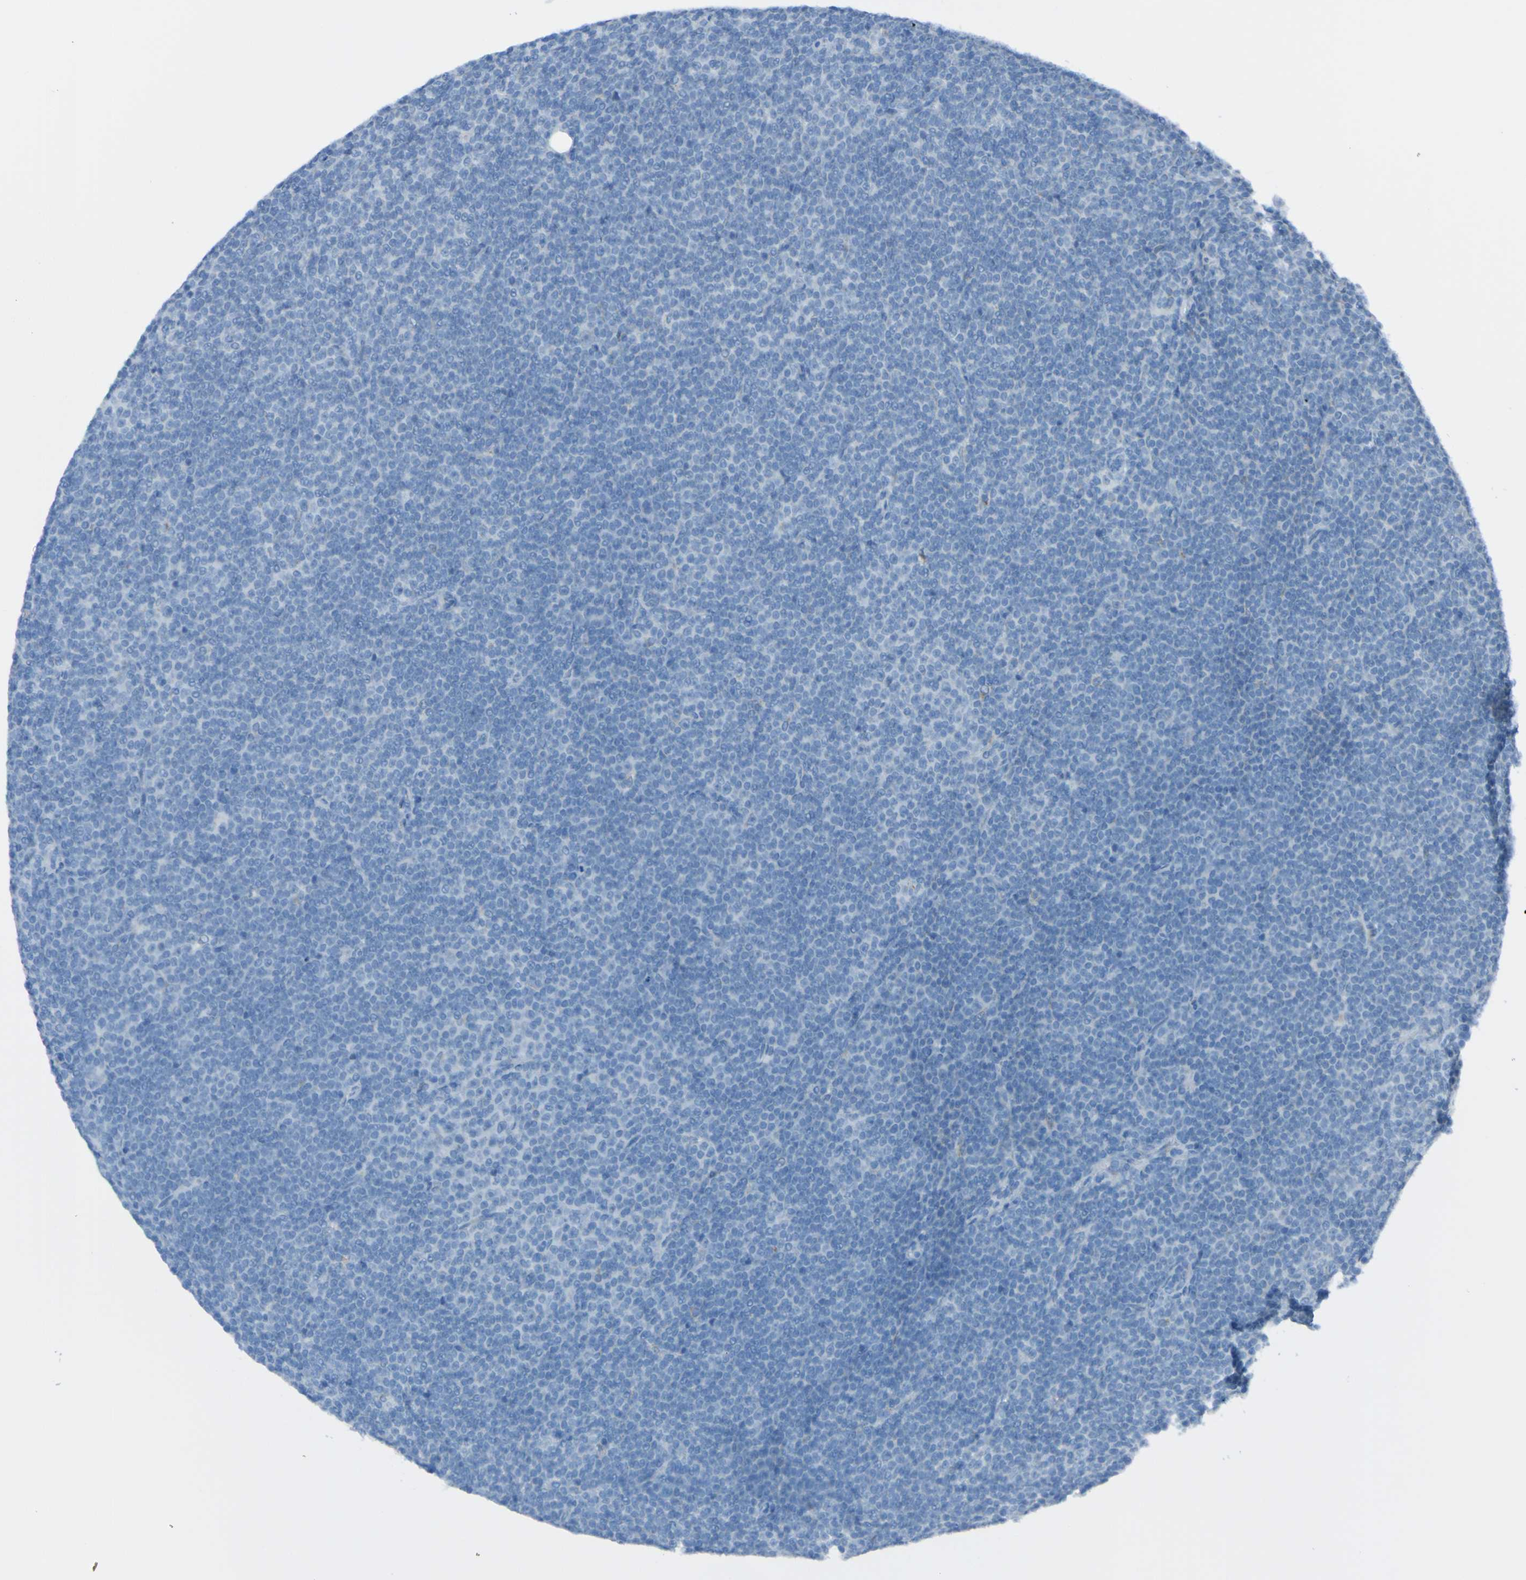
{"staining": {"intensity": "negative", "quantity": "none", "location": "none"}, "tissue": "lymphoma", "cell_type": "Tumor cells", "image_type": "cancer", "snomed": [{"axis": "morphology", "description": "Malignant lymphoma, non-Hodgkin's type, Low grade"}, {"axis": "topography", "description": "Lymph node"}], "caption": "The IHC micrograph has no significant staining in tumor cells of lymphoma tissue.", "gene": "ACMSD", "patient": {"sex": "female", "age": 67}}